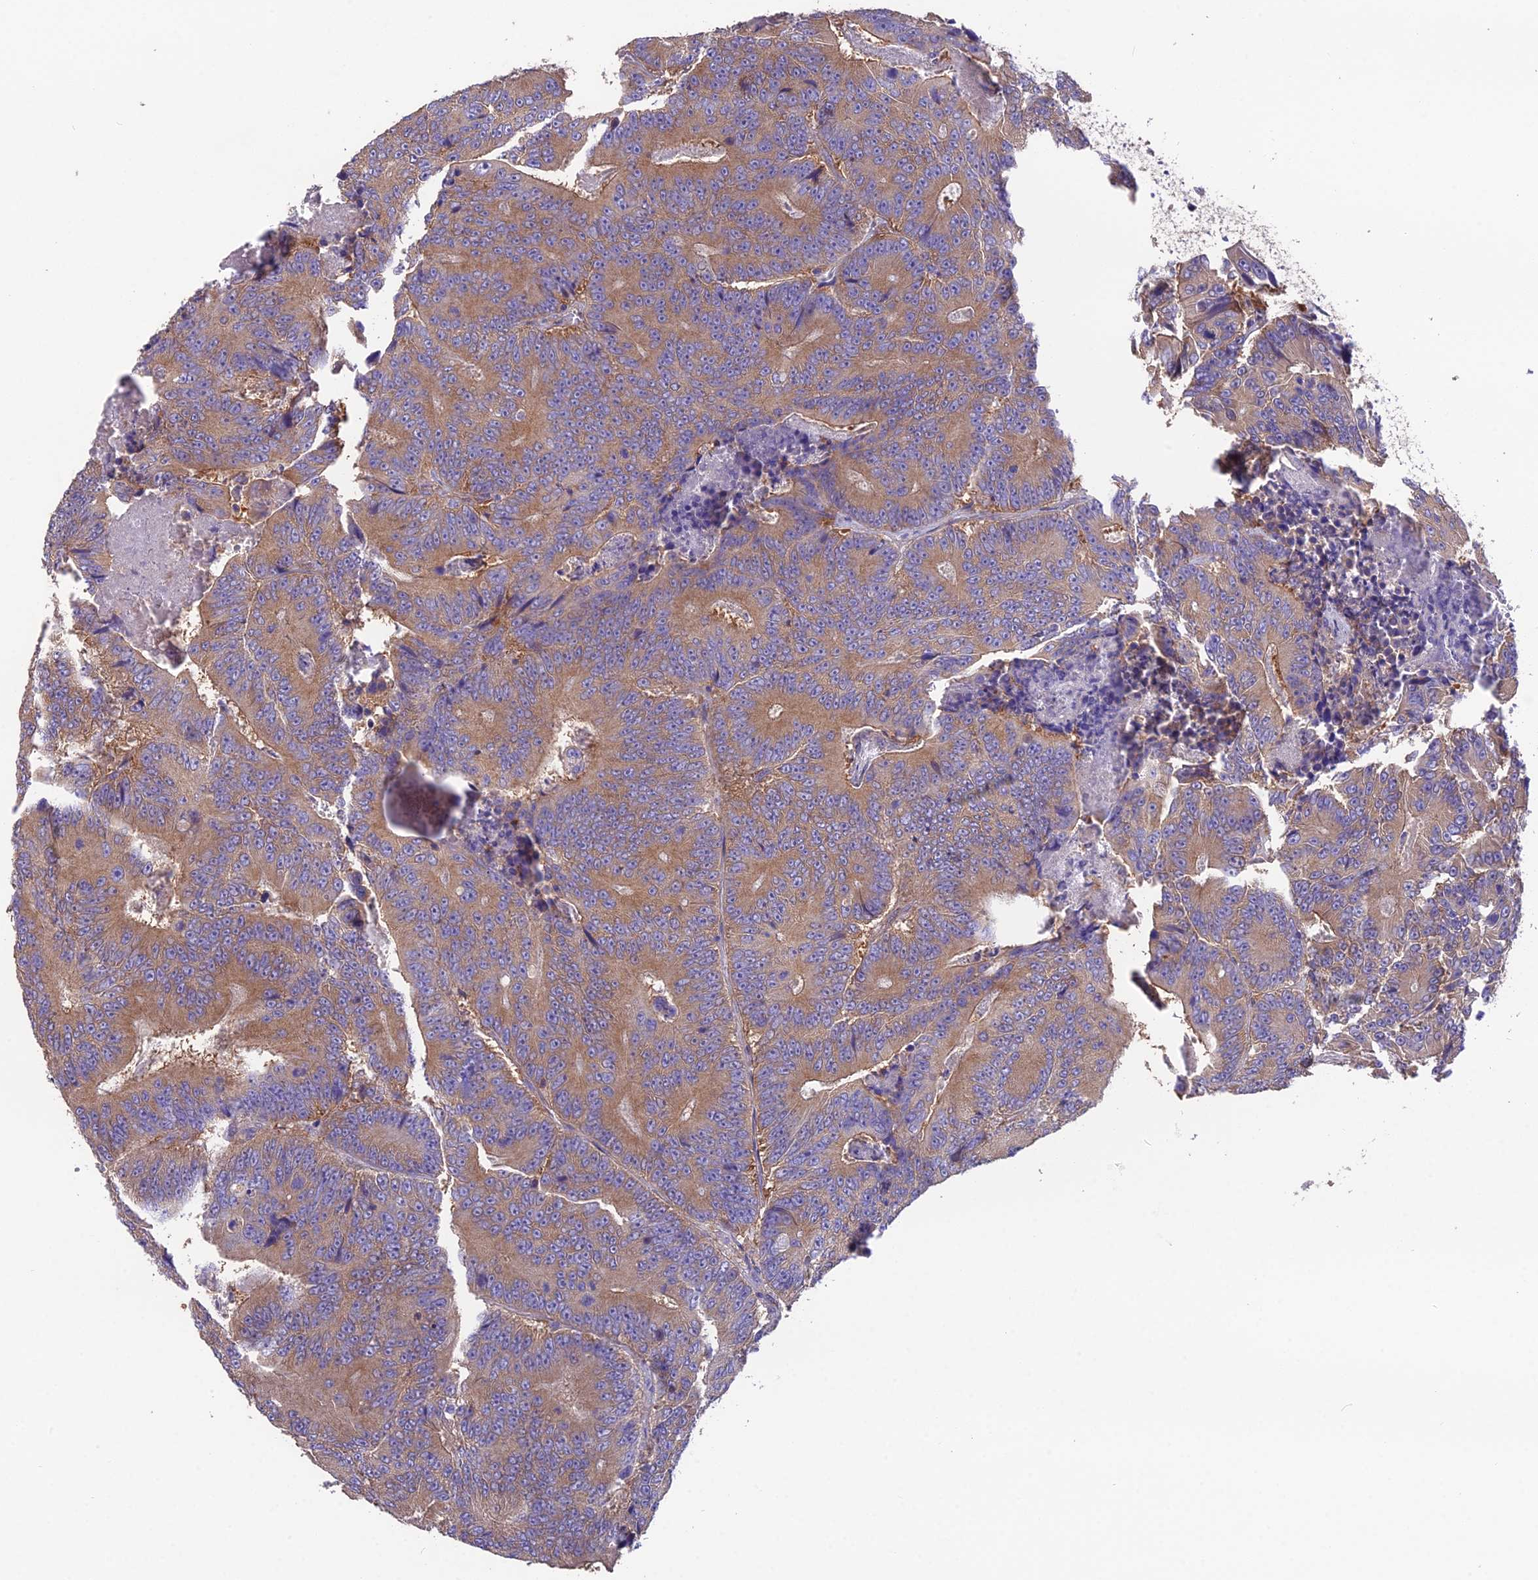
{"staining": {"intensity": "moderate", "quantity": ">75%", "location": "cytoplasmic/membranous"}, "tissue": "colorectal cancer", "cell_type": "Tumor cells", "image_type": "cancer", "snomed": [{"axis": "morphology", "description": "Adenocarcinoma, NOS"}, {"axis": "topography", "description": "Colon"}], "caption": "An immunohistochemistry (IHC) image of neoplastic tissue is shown. Protein staining in brown labels moderate cytoplasmic/membranous positivity in colorectal cancer (adenocarcinoma) within tumor cells. (Stains: DAB in brown, nuclei in blue, Microscopy: brightfield microscopy at high magnification).", "gene": "BLOC1S4", "patient": {"sex": "male", "age": 83}}